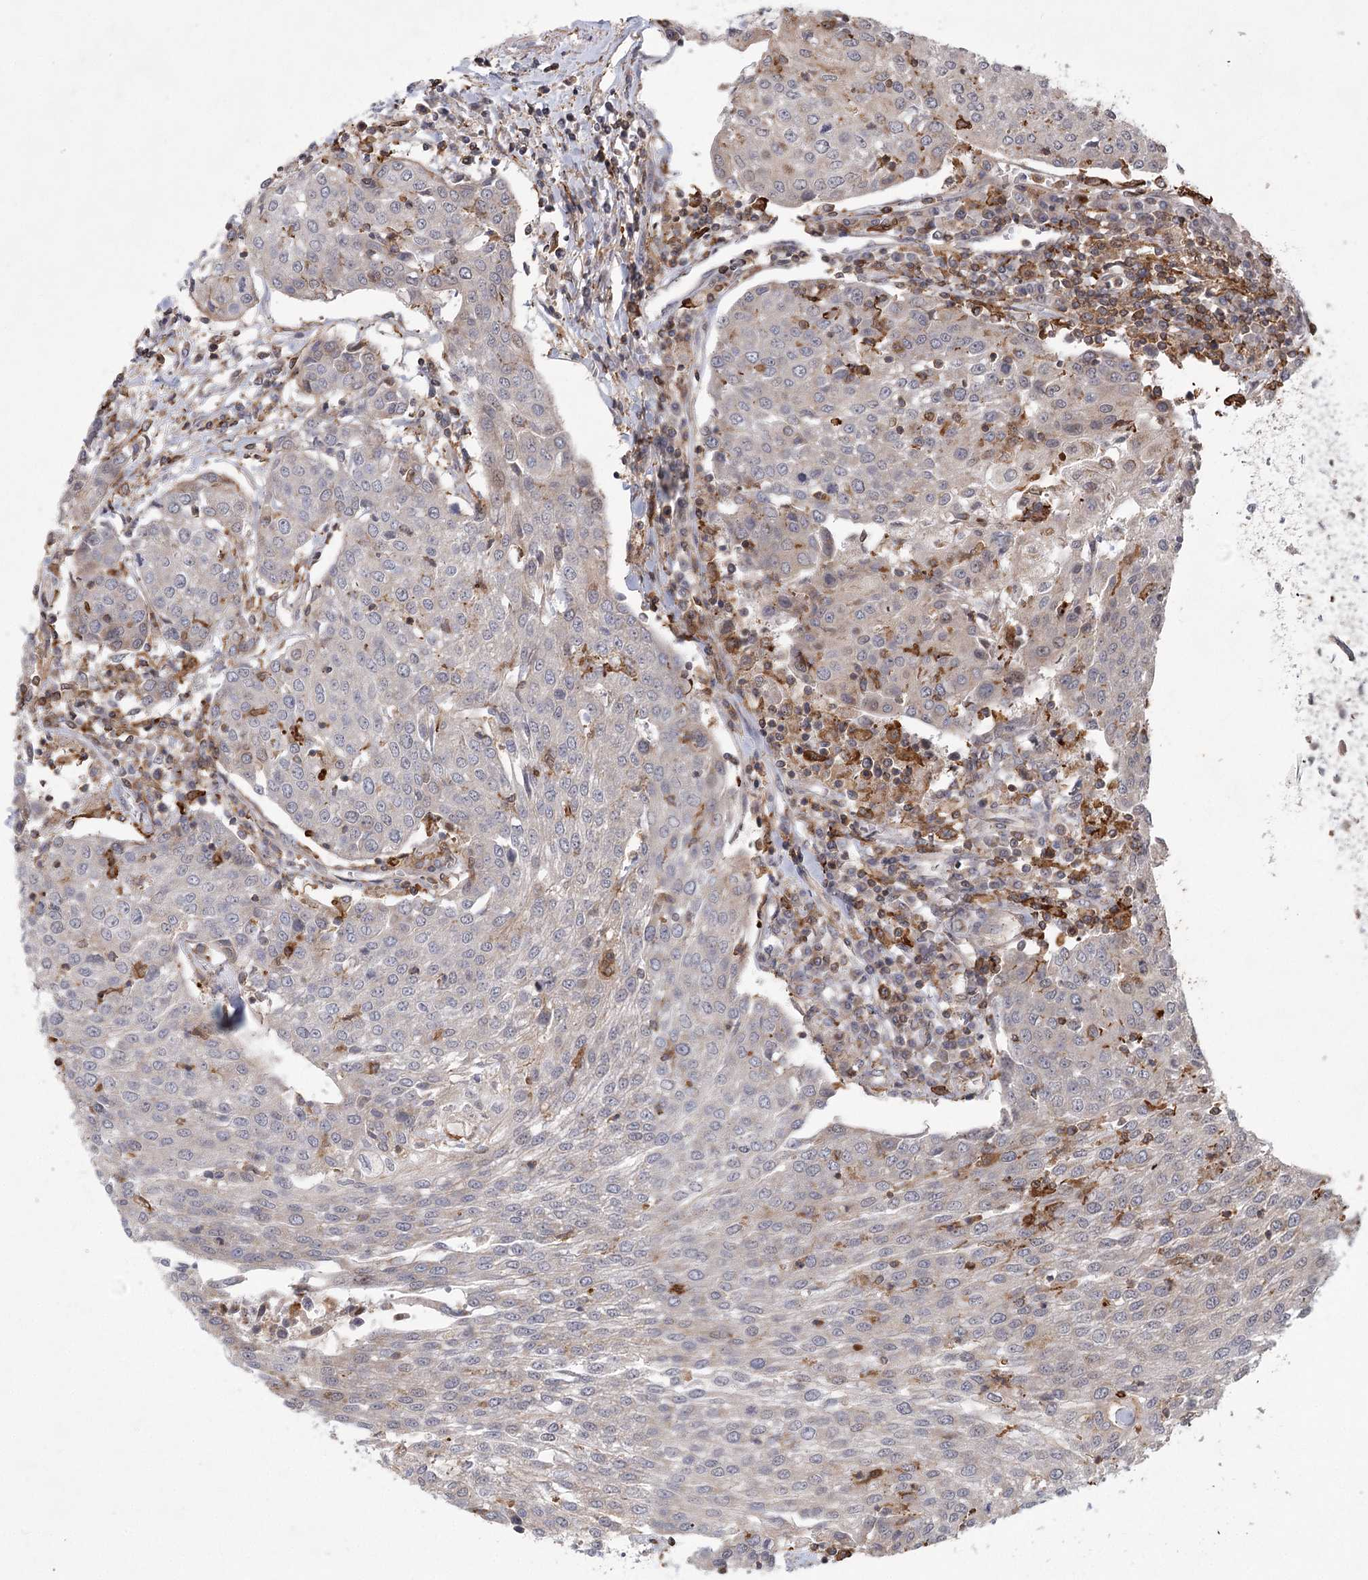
{"staining": {"intensity": "negative", "quantity": "none", "location": "none"}, "tissue": "urothelial cancer", "cell_type": "Tumor cells", "image_type": "cancer", "snomed": [{"axis": "morphology", "description": "Urothelial carcinoma, High grade"}, {"axis": "topography", "description": "Urinary bladder"}], "caption": "This is an immunohistochemistry (IHC) image of high-grade urothelial carcinoma. There is no positivity in tumor cells.", "gene": "MEPE", "patient": {"sex": "female", "age": 85}}